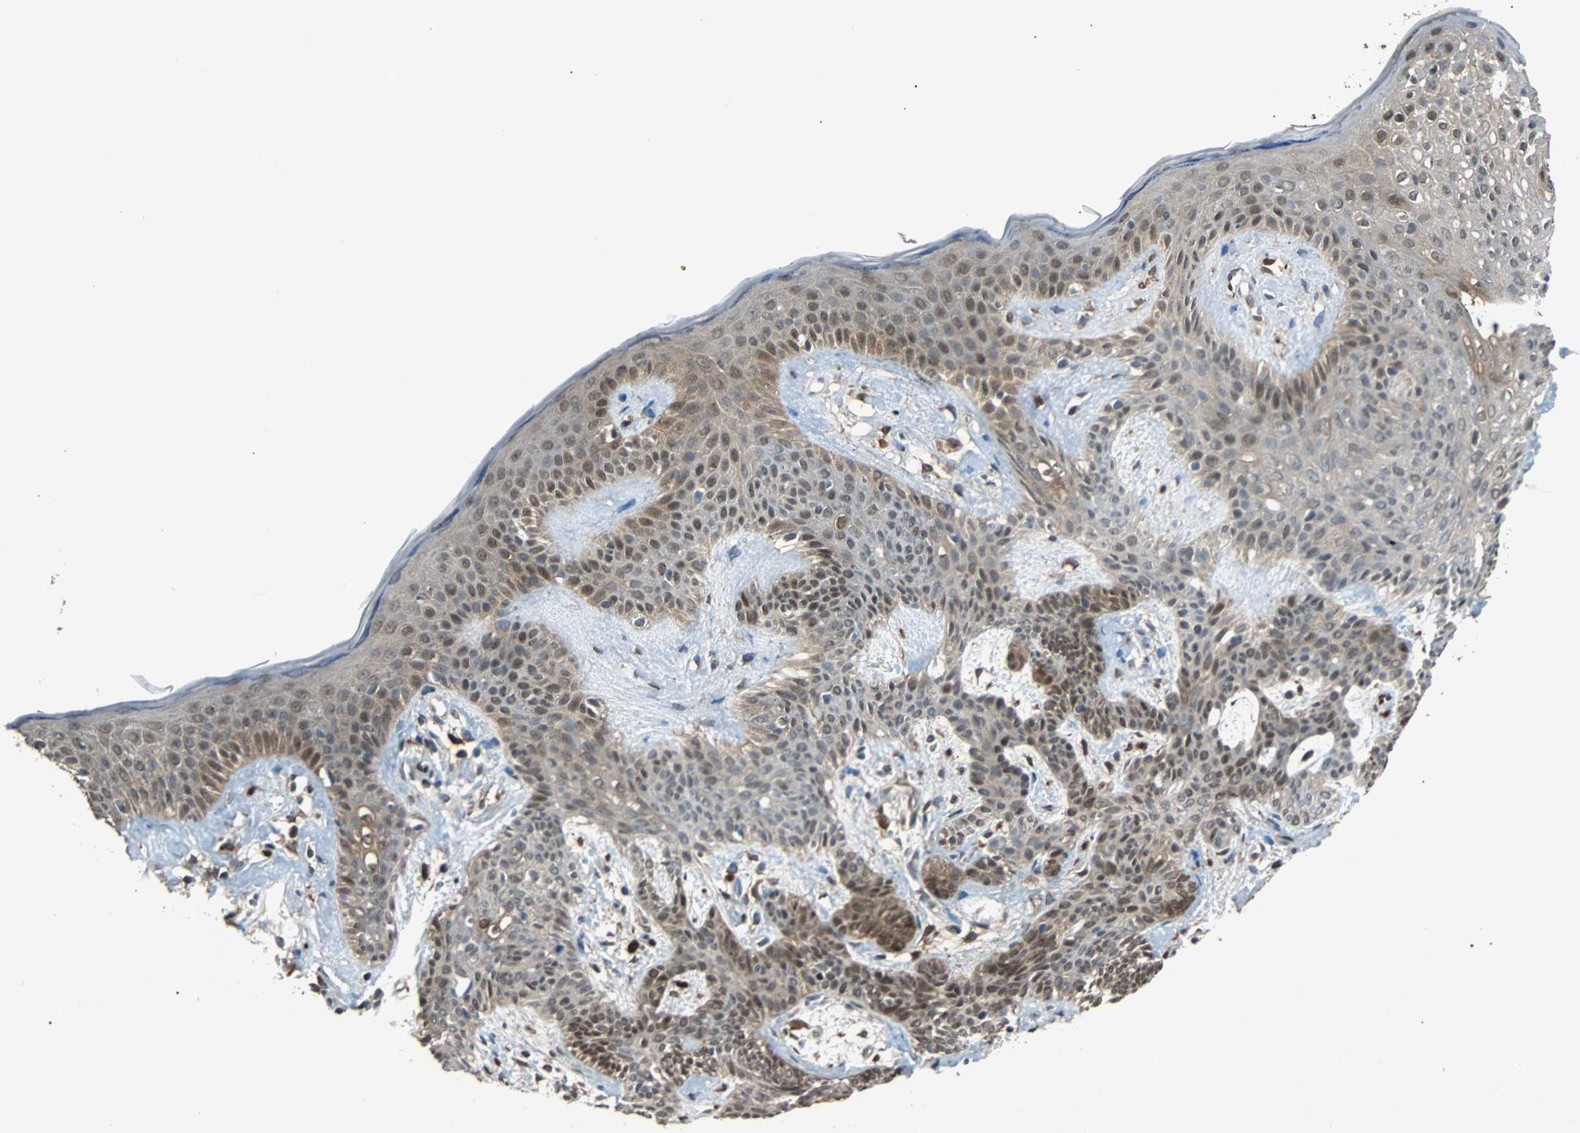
{"staining": {"intensity": "moderate", "quantity": ">75%", "location": "cytoplasmic/membranous,nuclear"}, "tissue": "skin cancer", "cell_type": "Tumor cells", "image_type": "cancer", "snomed": [{"axis": "morphology", "description": "Developmental malformation"}, {"axis": "morphology", "description": "Basal cell carcinoma"}, {"axis": "topography", "description": "Skin"}], "caption": "Tumor cells demonstrate medium levels of moderate cytoplasmic/membranous and nuclear staining in approximately >75% of cells in skin cancer.", "gene": "PRDX6", "patient": {"sex": "female", "age": 62}}